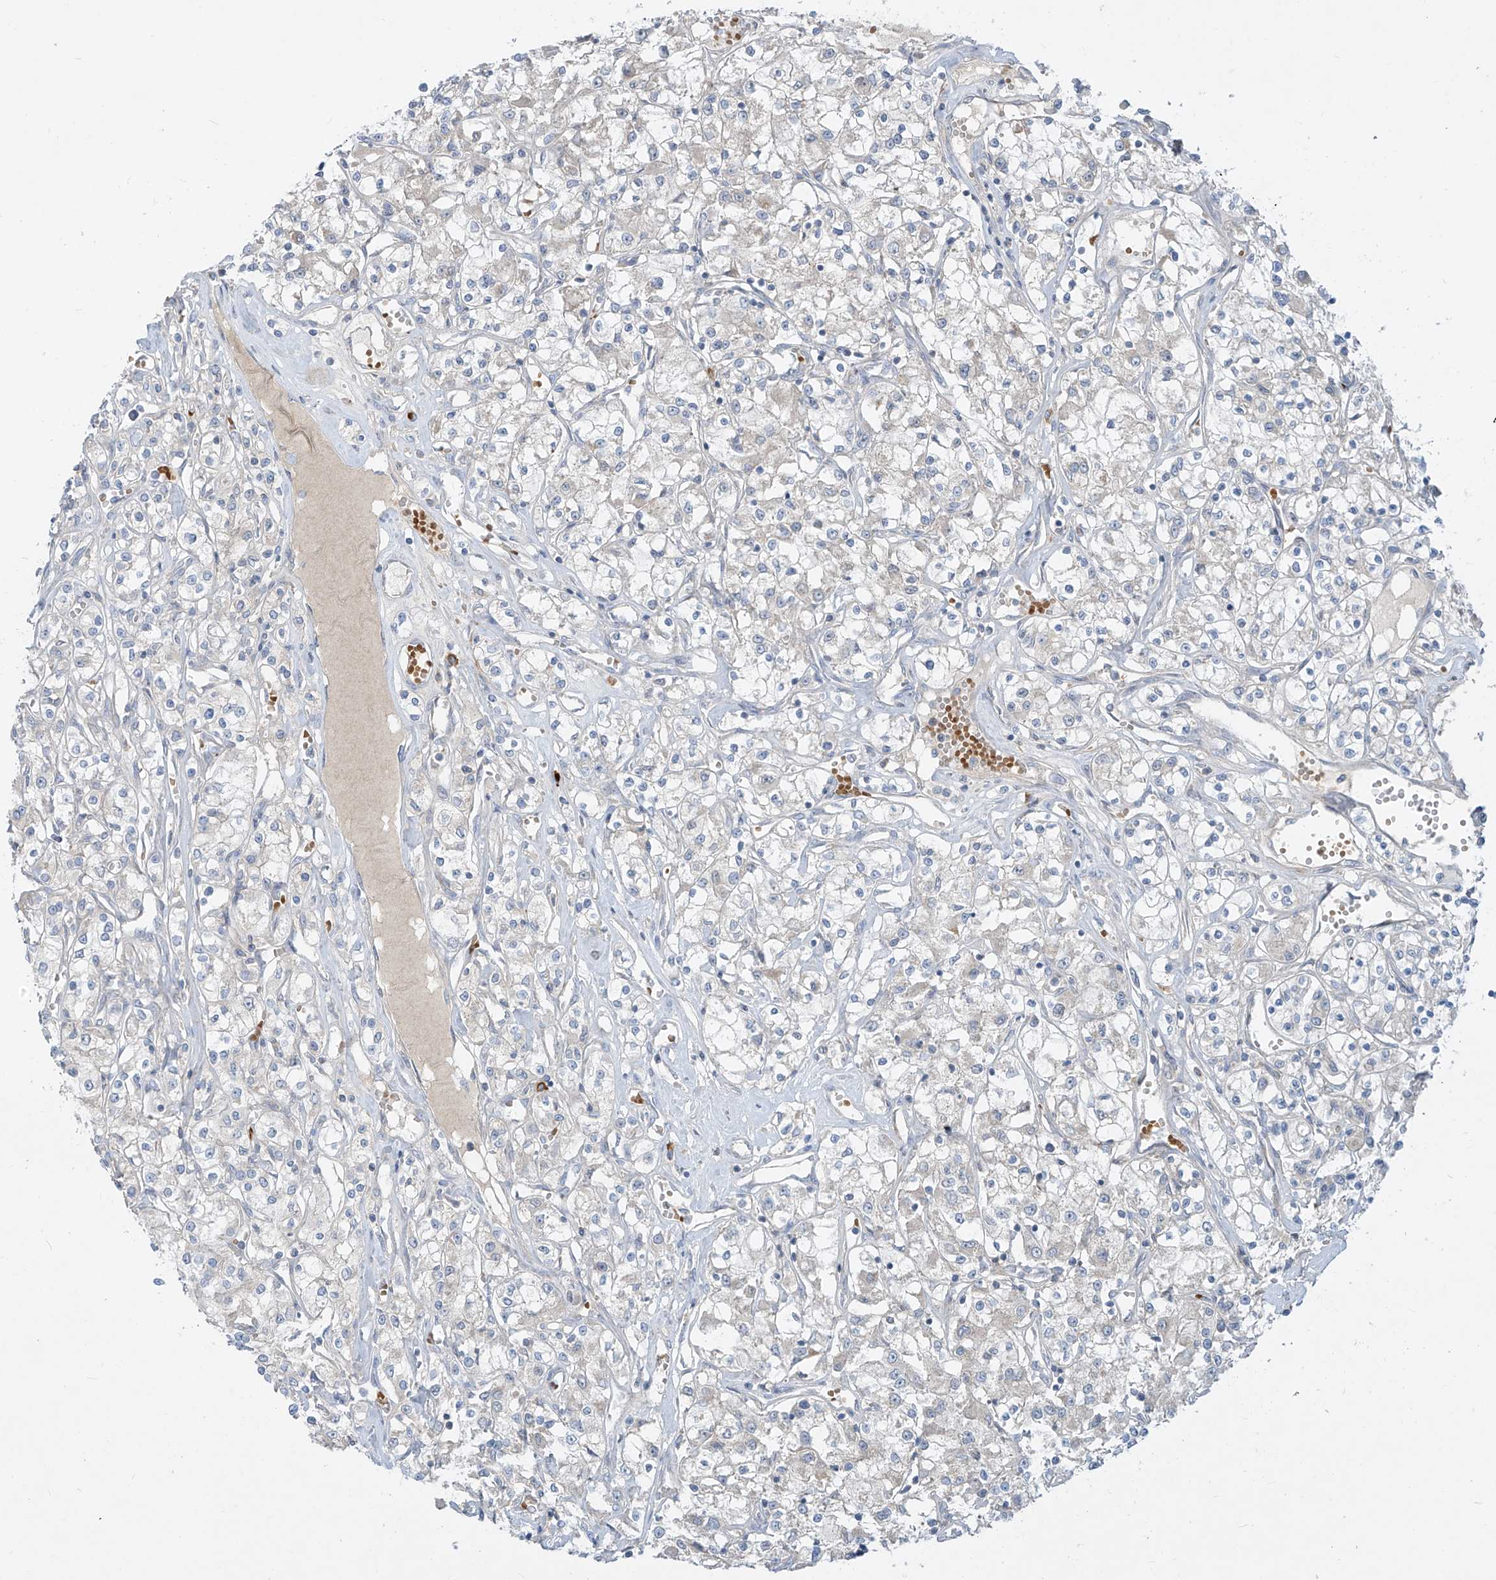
{"staining": {"intensity": "negative", "quantity": "none", "location": "none"}, "tissue": "renal cancer", "cell_type": "Tumor cells", "image_type": "cancer", "snomed": [{"axis": "morphology", "description": "Adenocarcinoma, NOS"}, {"axis": "topography", "description": "Kidney"}], "caption": "IHC histopathology image of adenocarcinoma (renal) stained for a protein (brown), which reveals no positivity in tumor cells.", "gene": "DGKQ", "patient": {"sex": "female", "age": 59}}